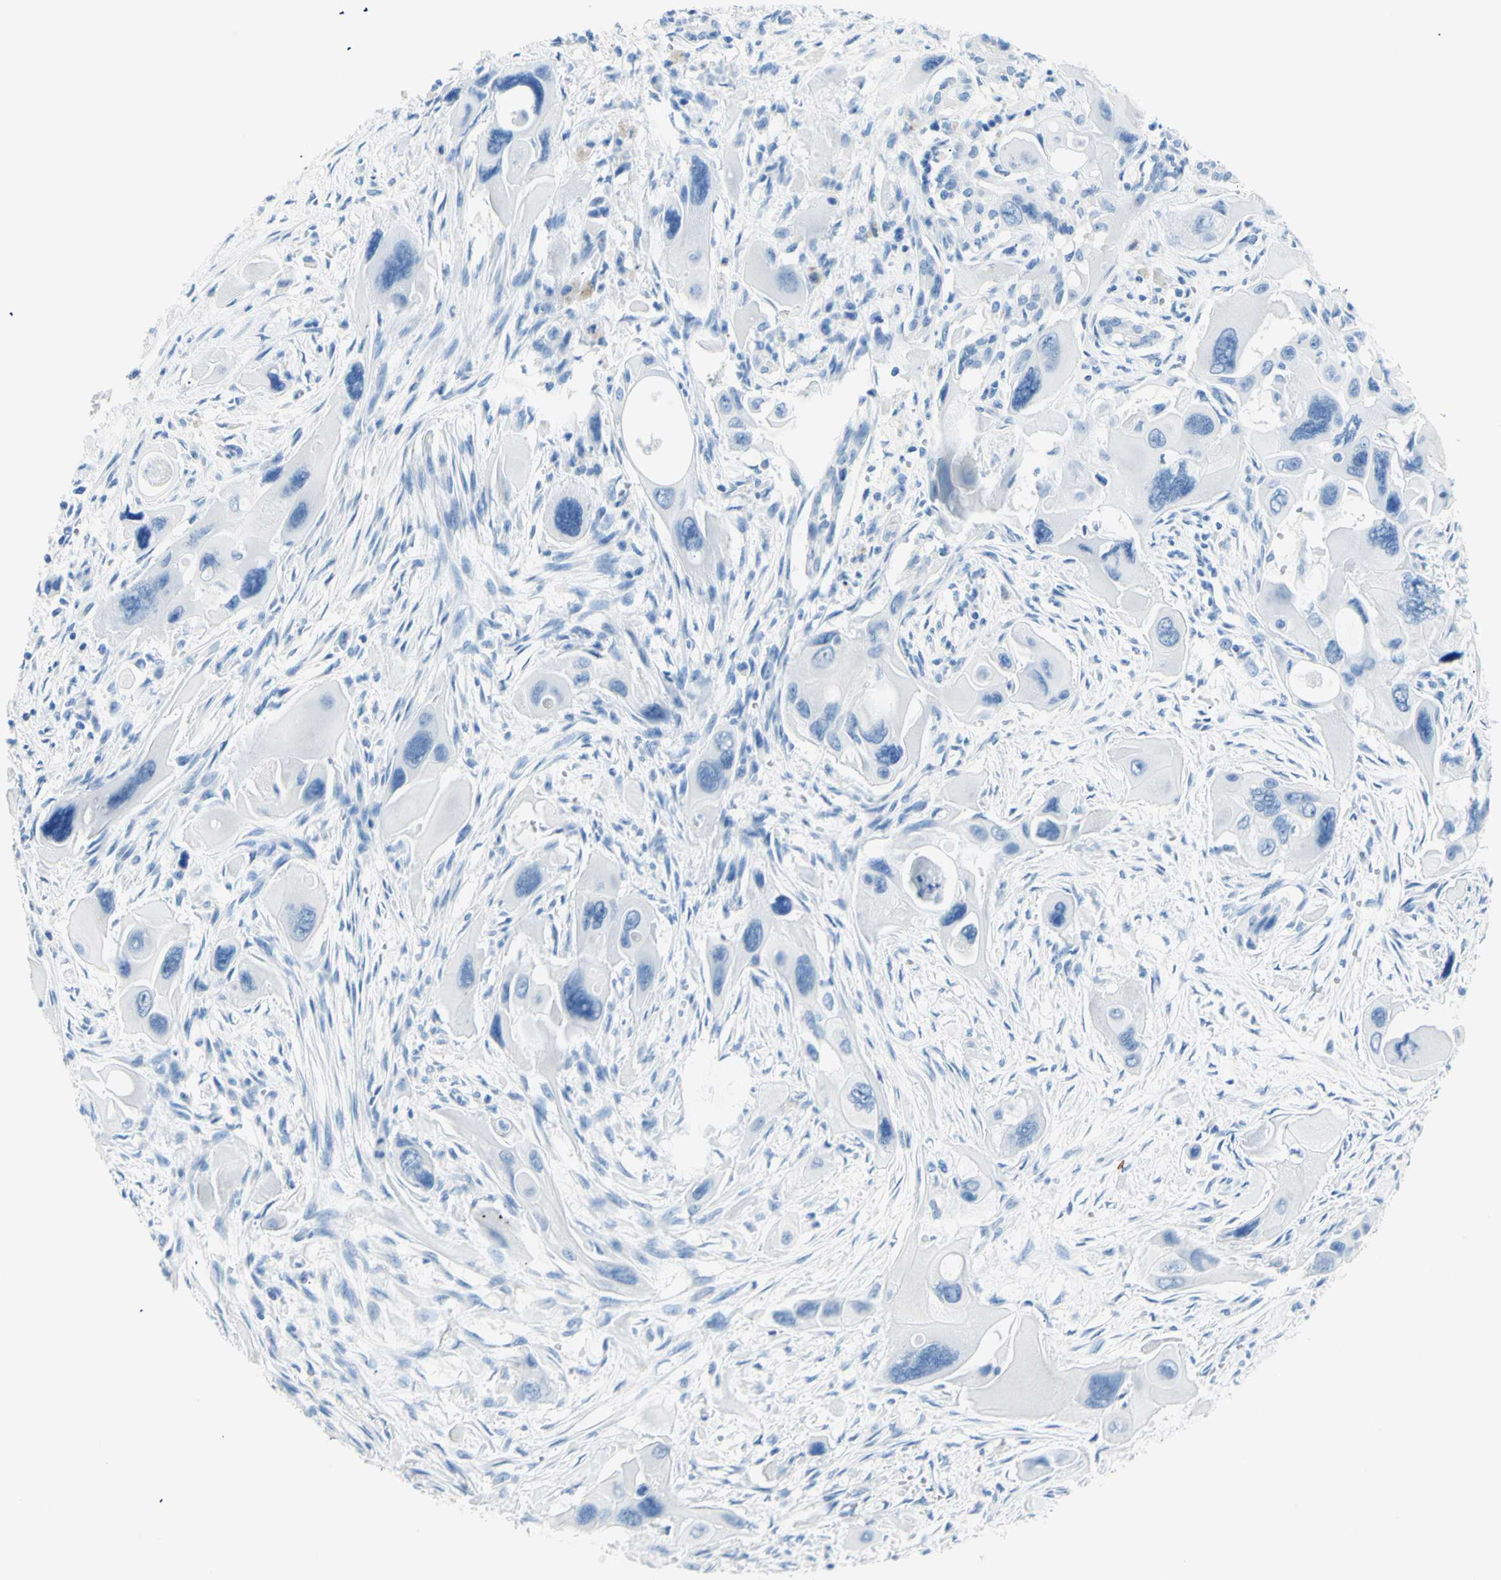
{"staining": {"intensity": "negative", "quantity": "none", "location": "none"}, "tissue": "pancreatic cancer", "cell_type": "Tumor cells", "image_type": "cancer", "snomed": [{"axis": "morphology", "description": "Adenocarcinoma, NOS"}, {"axis": "topography", "description": "Pancreas"}], "caption": "Histopathology image shows no significant protein expression in tumor cells of adenocarcinoma (pancreatic).", "gene": "MYH2", "patient": {"sex": "male", "age": 73}}